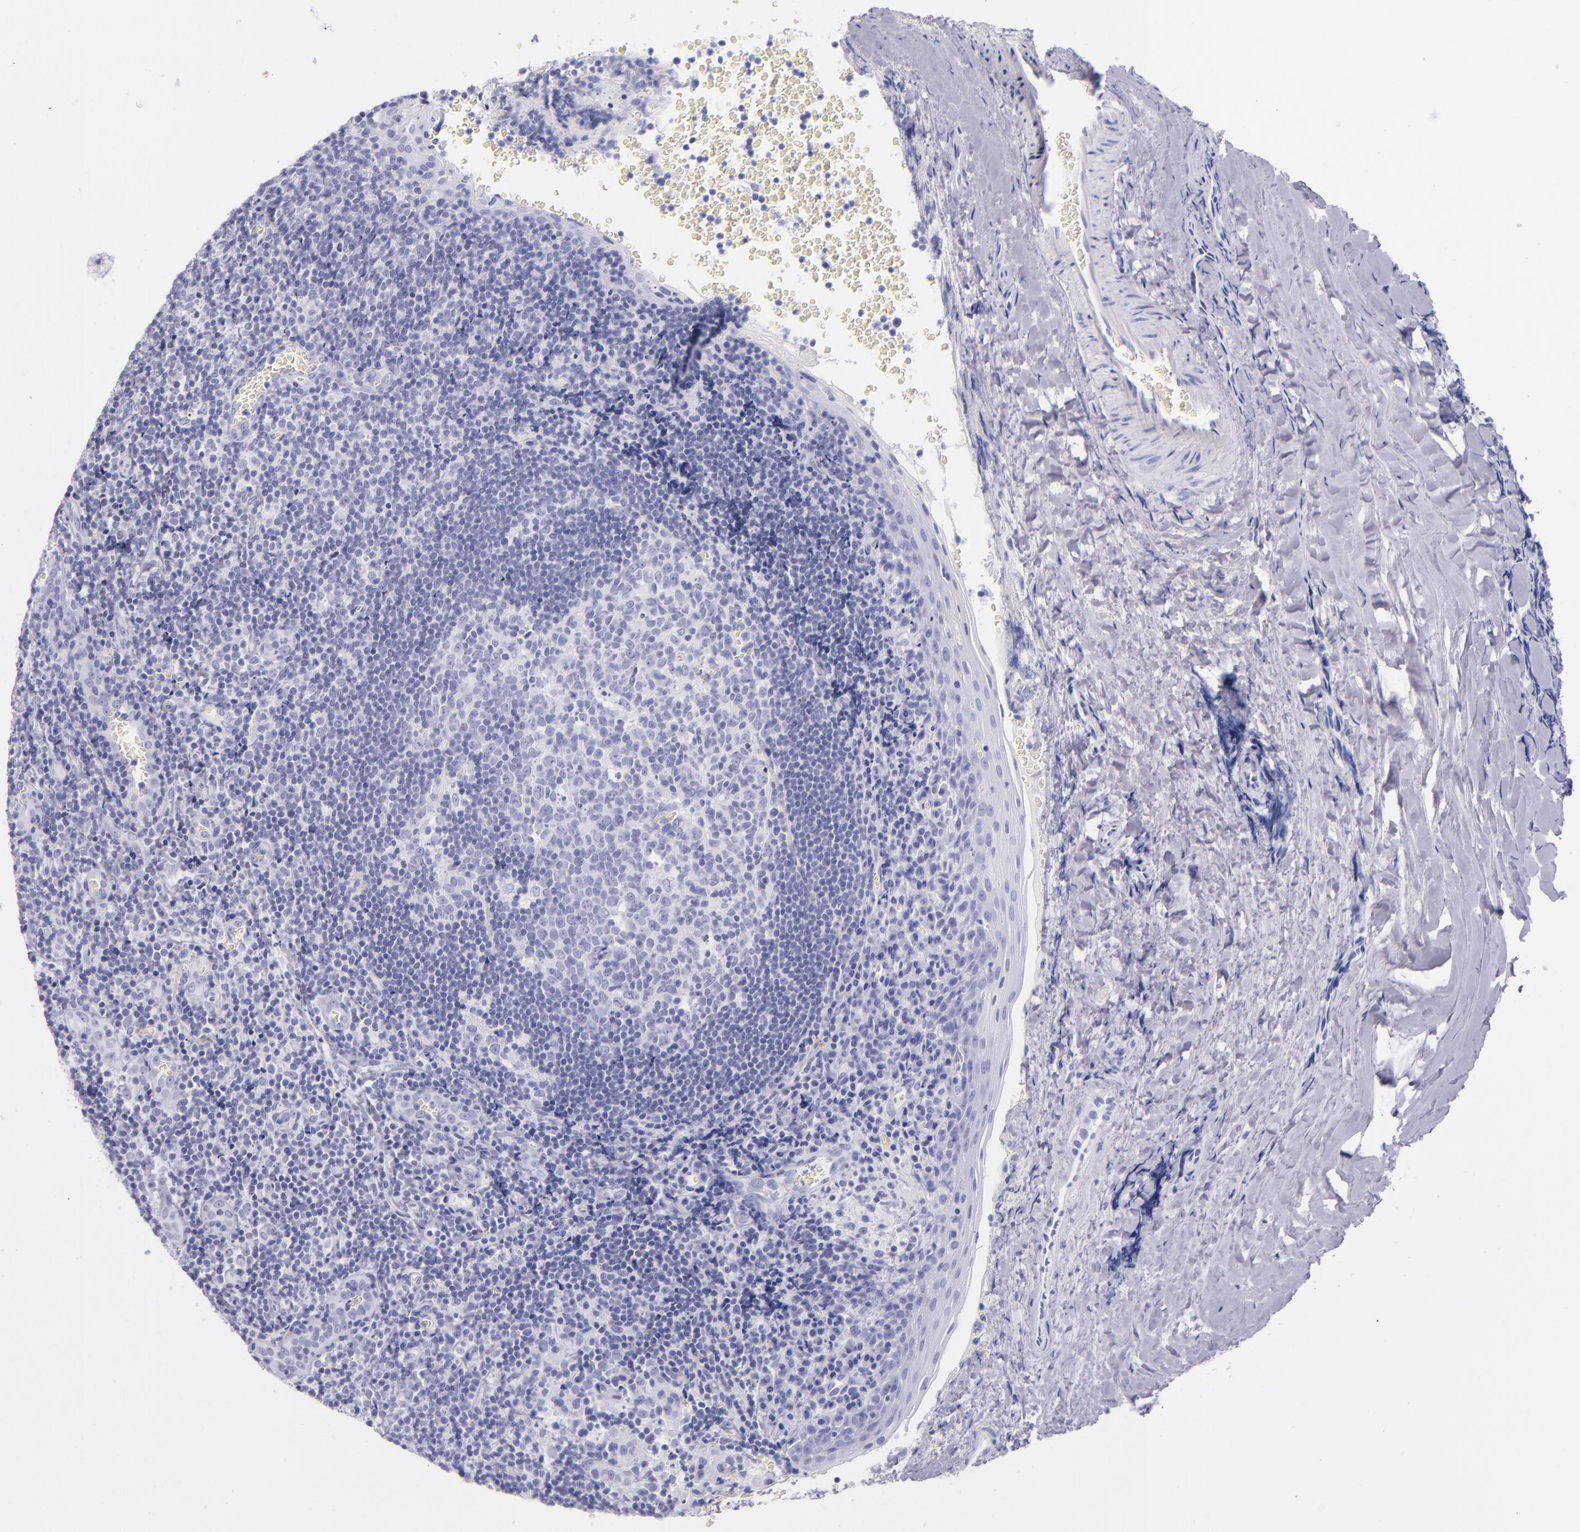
{"staining": {"intensity": "negative", "quantity": "none", "location": "none"}, "tissue": "tonsil", "cell_type": "Germinal center cells", "image_type": "normal", "snomed": [{"axis": "morphology", "description": "Normal tissue, NOS"}, {"axis": "topography", "description": "Tonsil"}], "caption": "DAB (3,3'-diaminobenzidine) immunohistochemical staining of normal tonsil exhibits no significant expression in germinal center cells. (DAB (3,3'-diaminobenzidine) immunohistochemistry (IHC) visualized using brightfield microscopy, high magnification).", "gene": "SFTPB", "patient": {"sex": "male", "age": 20}}